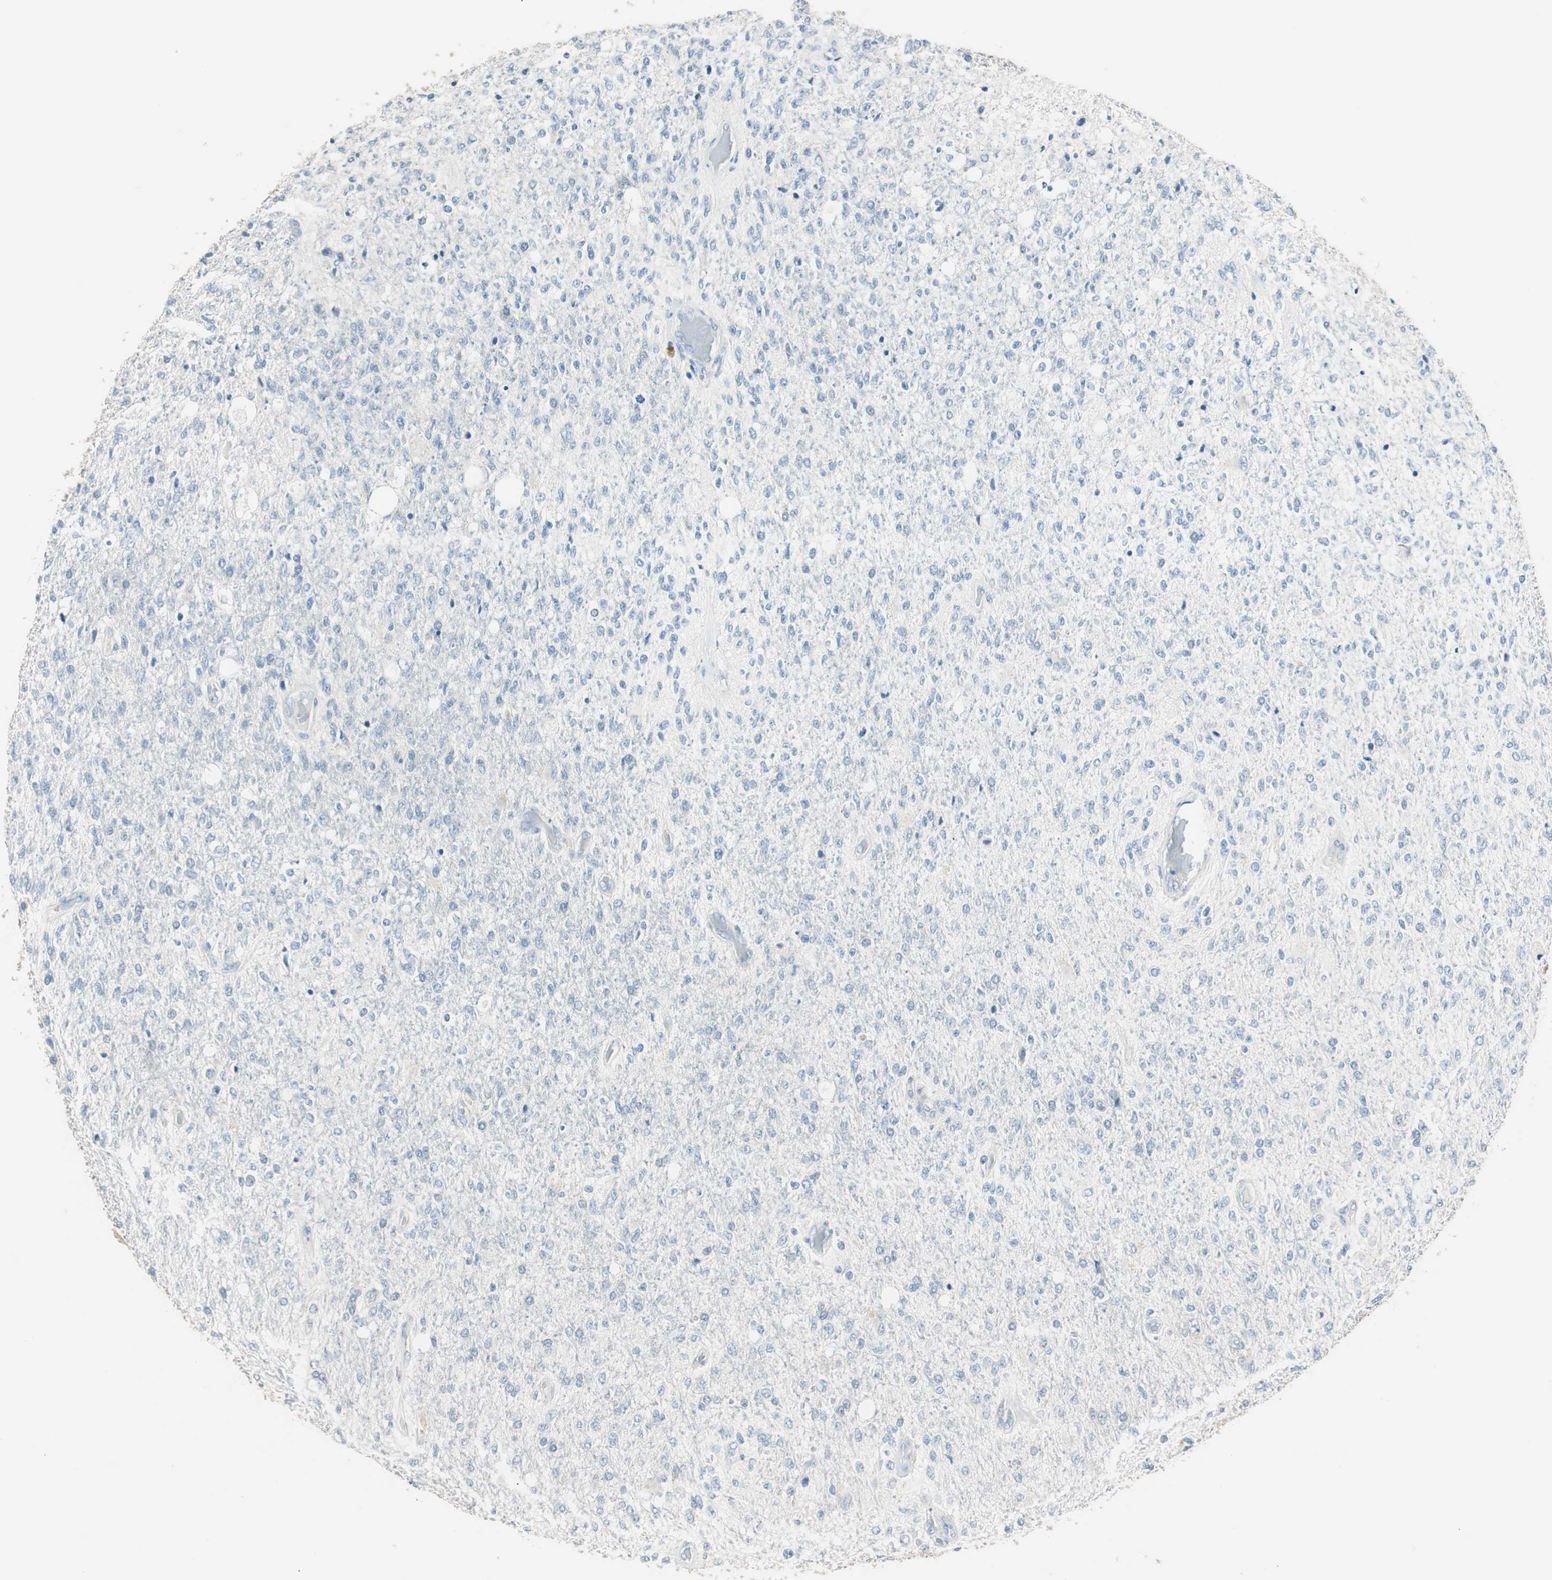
{"staining": {"intensity": "negative", "quantity": "none", "location": "none"}, "tissue": "glioma", "cell_type": "Tumor cells", "image_type": "cancer", "snomed": [{"axis": "morphology", "description": "Normal tissue, NOS"}, {"axis": "morphology", "description": "Glioma, malignant, High grade"}, {"axis": "topography", "description": "Cerebral cortex"}], "caption": "This is an immunohistochemistry (IHC) image of human malignant glioma (high-grade). There is no positivity in tumor cells.", "gene": "RAD54B", "patient": {"sex": "male", "age": 77}}